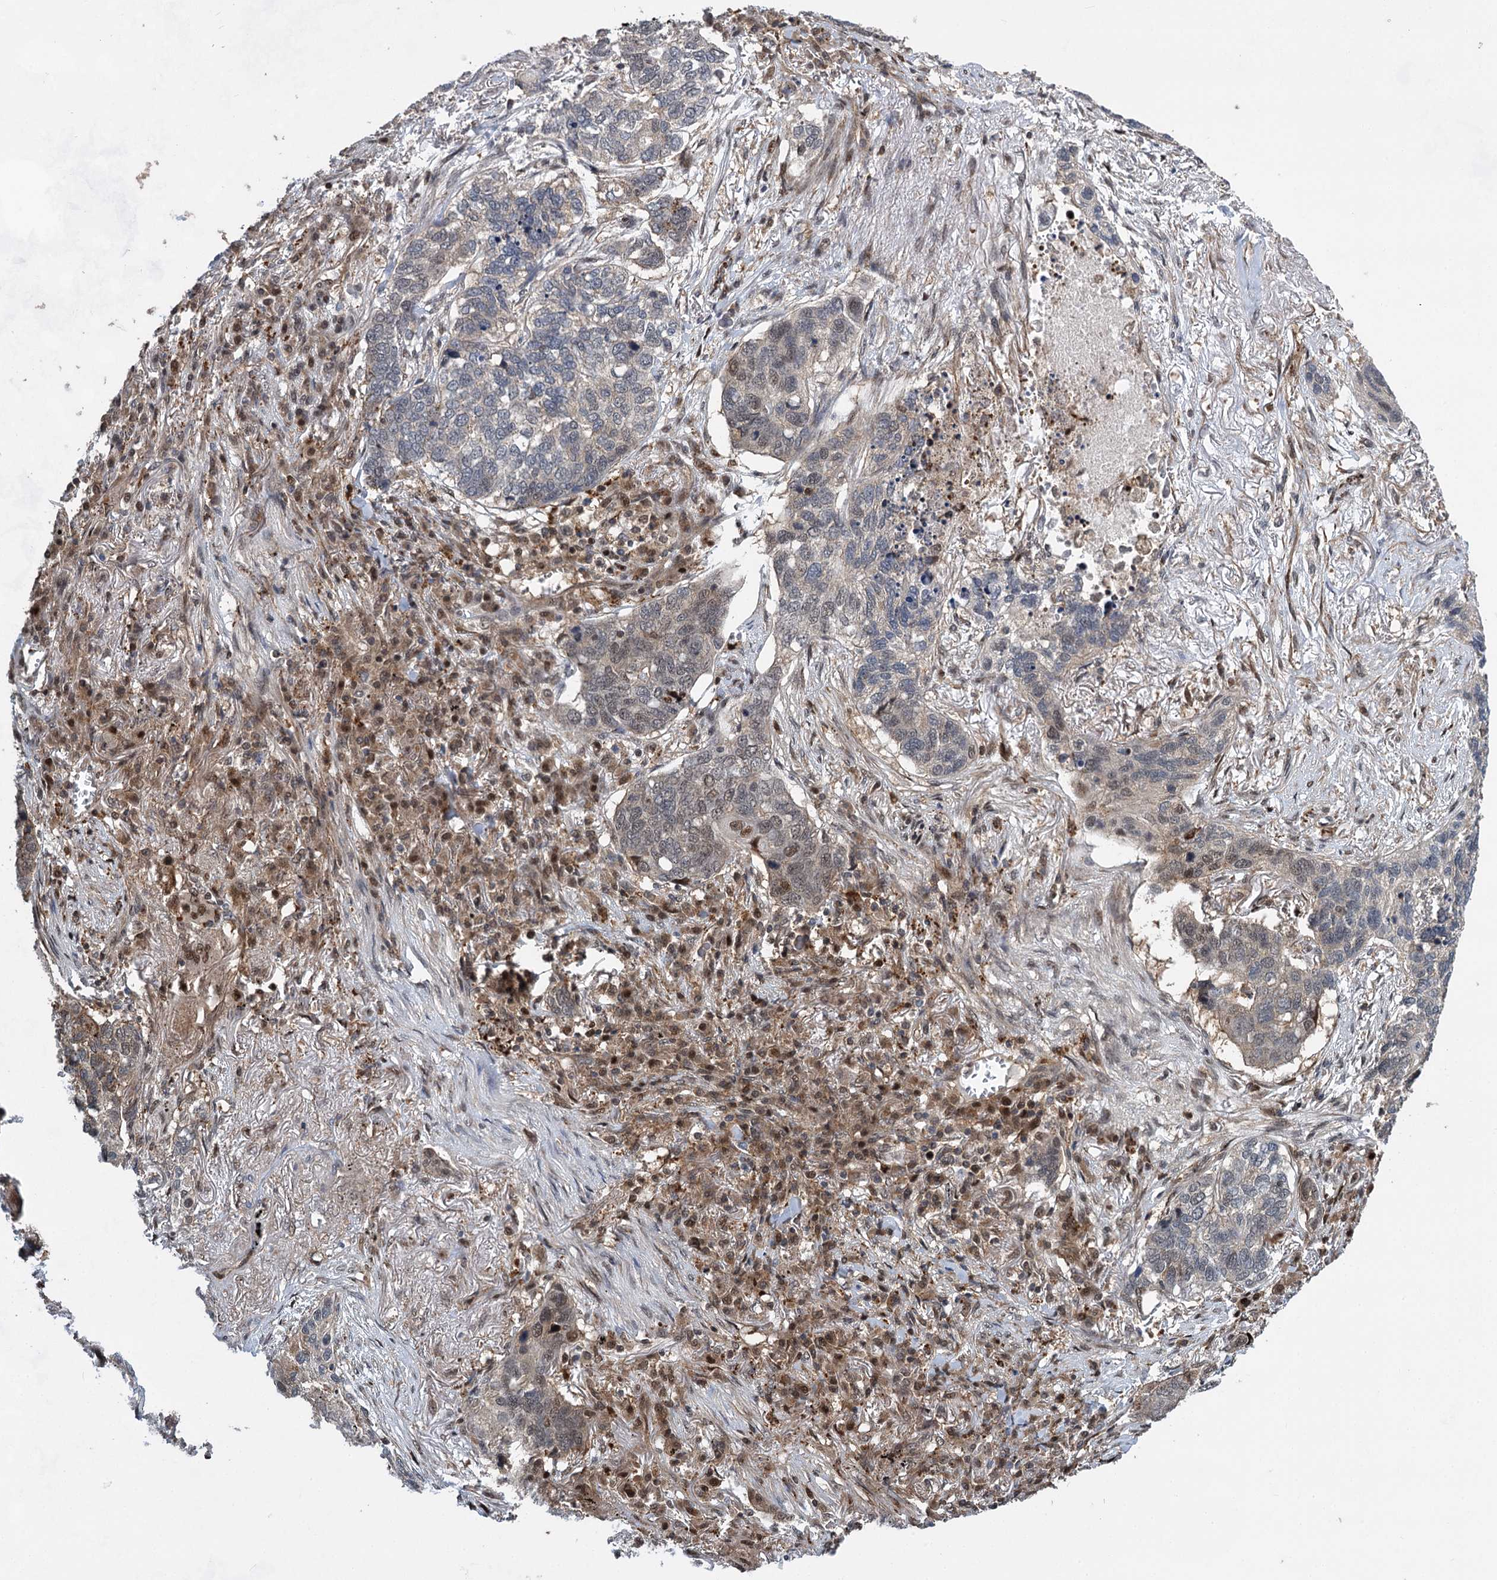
{"staining": {"intensity": "moderate", "quantity": "<25%", "location": "cytoplasmic/membranous,nuclear"}, "tissue": "lung cancer", "cell_type": "Tumor cells", "image_type": "cancer", "snomed": [{"axis": "morphology", "description": "Squamous cell carcinoma, NOS"}, {"axis": "topography", "description": "Lung"}], "caption": "Lung cancer stained with a protein marker exhibits moderate staining in tumor cells.", "gene": "GPBP1", "patient": {"sex": "female", "age": 63}}